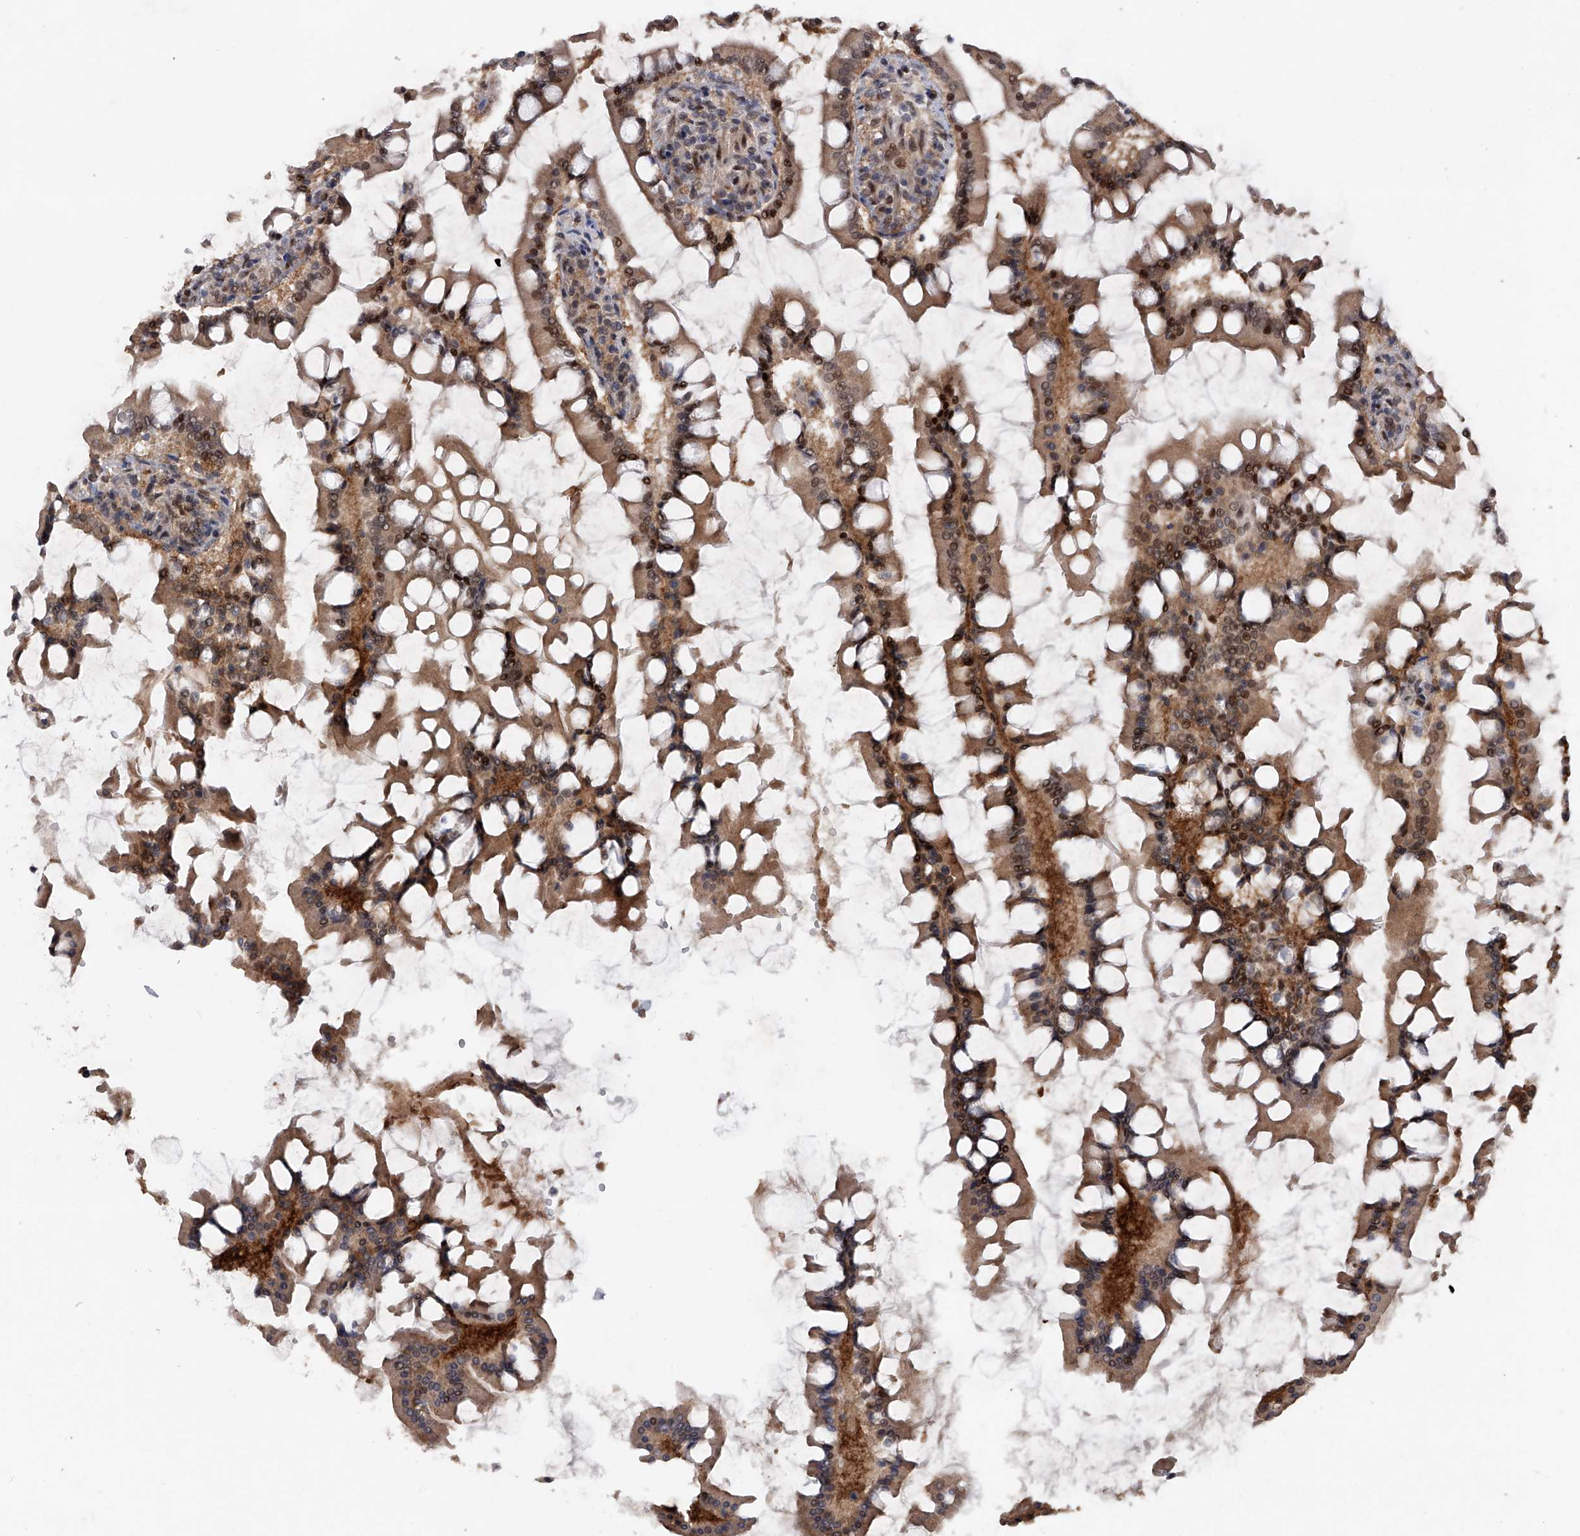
{"staining": {"intensity": "moderate", "quantity": ">75%", "location": "cytoplasmic/membranous,nuclear"}, "tissue": "small intestine", "cell_type": "Glandular cells", "image_type": "normal", "snomed": [{"axis": "morphology", "description": "Normal tissue, NOS"}, {"axis": "topography", "description": "Small intestine"}], "caption": "Immunohistochemical staining of benign human small intestine displays medium levels of moderate cytoplasmic/membranous,nuclear staining in about >75% of glandular cells.", "gene": "RWDD2A", "patient": {"sex": "male", "age": 41}}